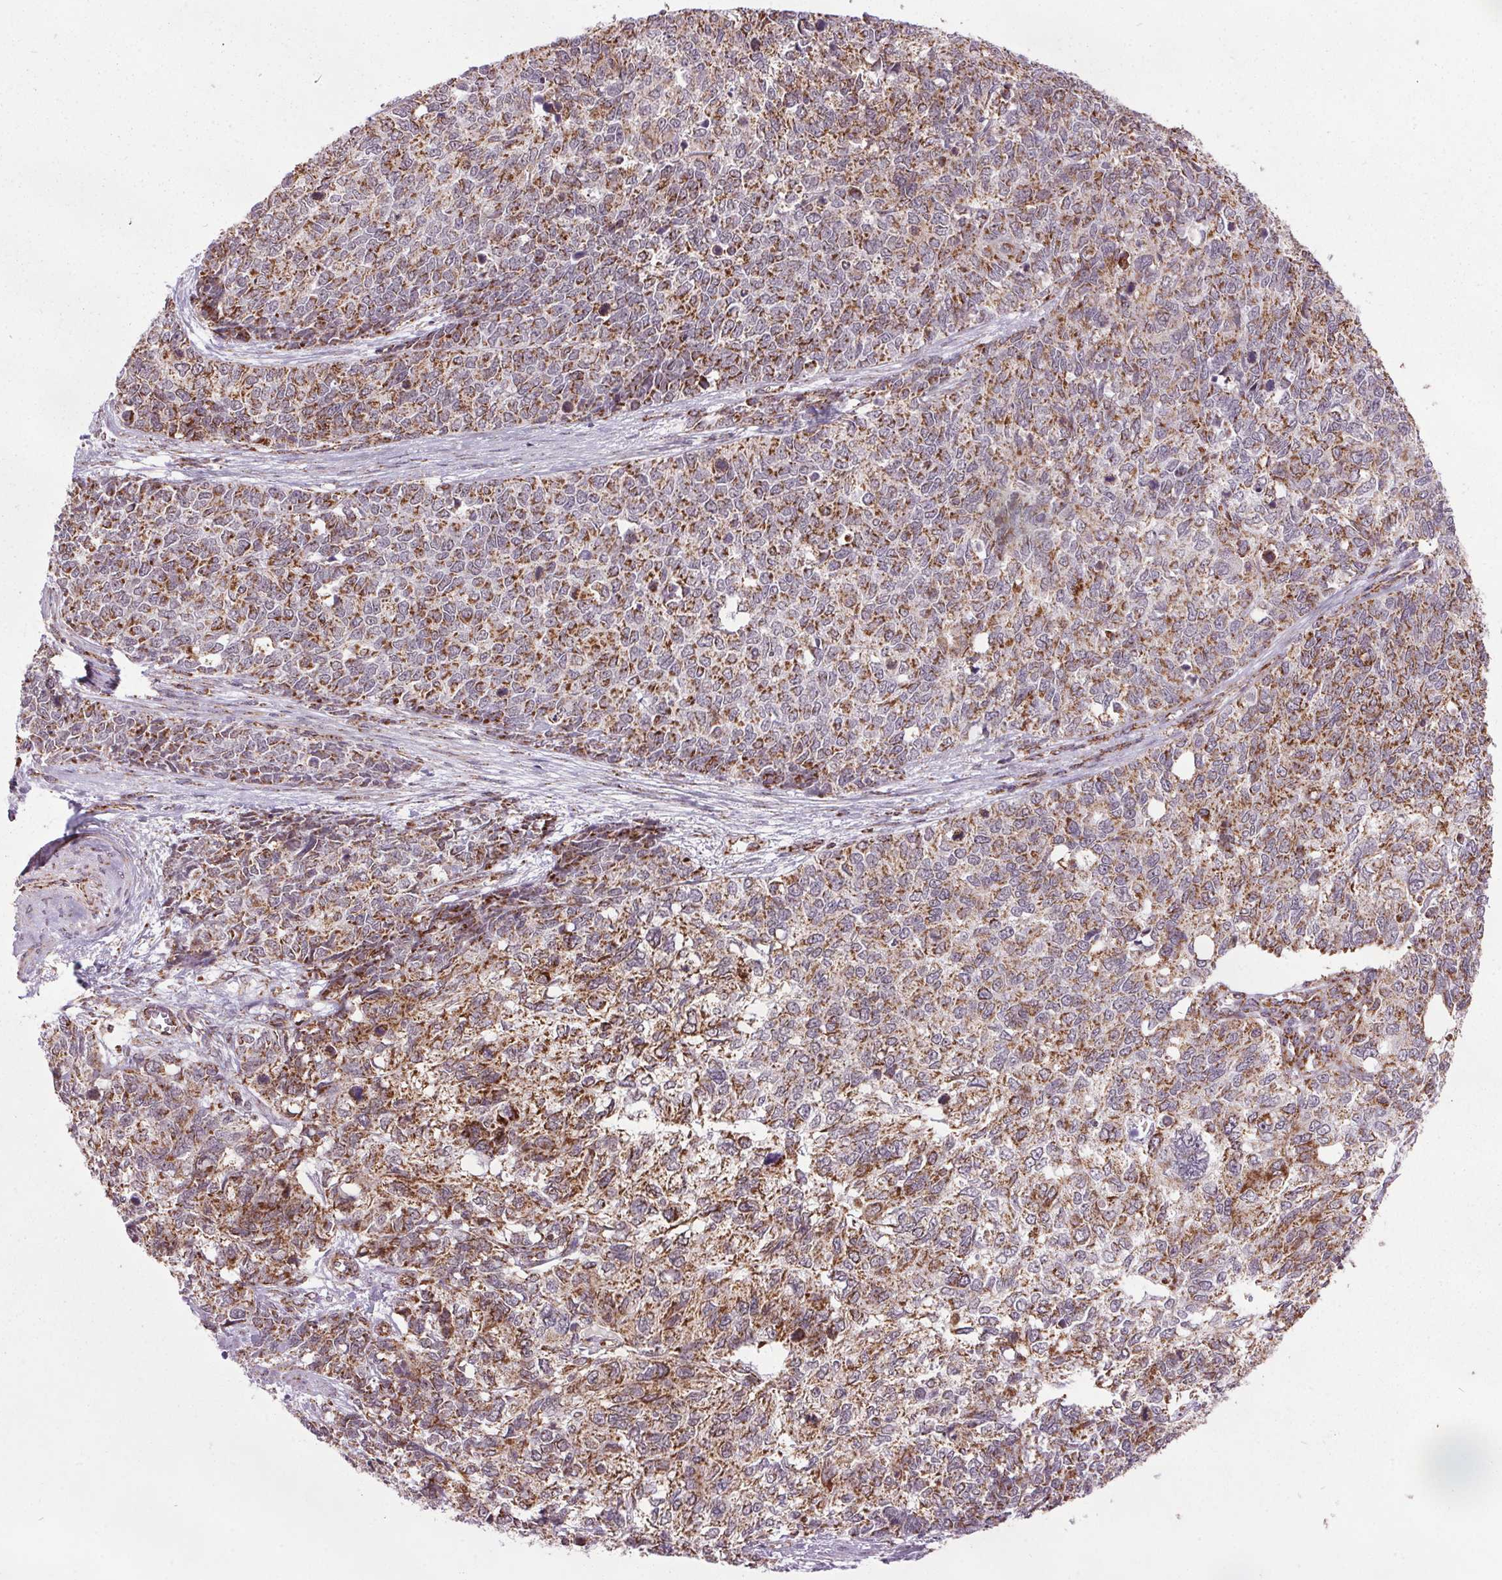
{"staining": {"intensity": "strong", "quantity": ">75%", "location": "cytoplasmic/membranous"}, "tissue": "cervical cancer", "cell_type": "Tumor cells", "image_type": "cancer", "snomed": [{"axis": "morphology", "description": "Adenocarcinoma, NOS"}, {"axis": "topography", "description": "Cervix"}], "caption": "DAB immunohistochemical staining of human cervical cancer shows strong cytoplasmic/membranous protein positivity in approximately >75% of tumor cells.", "gene": "NDUFS6", "patient": {"sex": "female", "age": 63}}